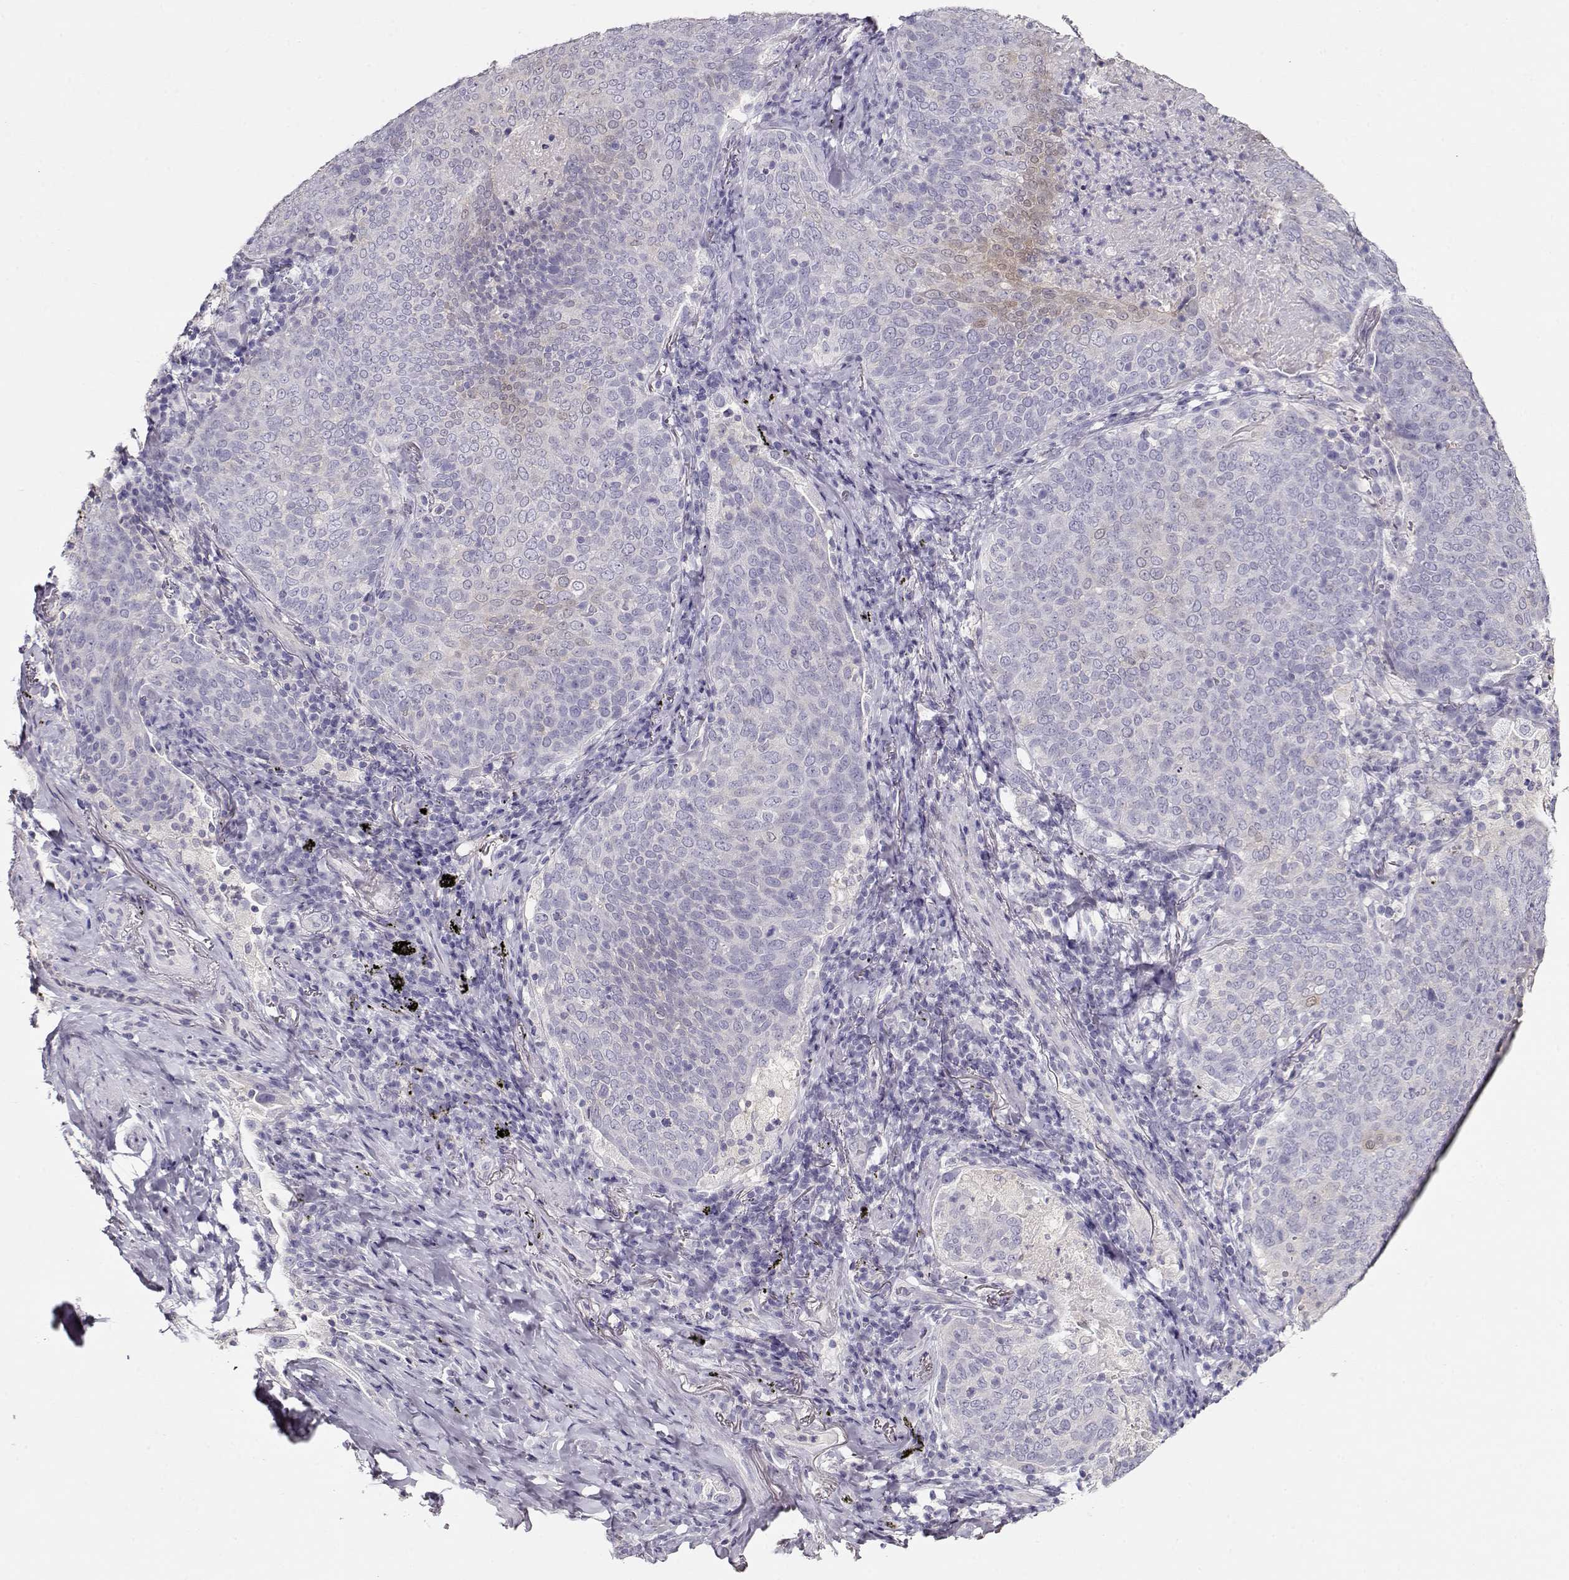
{"staining": {"intensity": "negative", "quantity": "none", "location": "none"}, "tissue": "lung cancer", "cell_type": "Tumor cells", "image_type": "cancer", "snomed": [{"axis": "morphology", "description": "Squamous cell carcinoma, NOS"}, {"axis": "topography", "description": "Lung"}], "caption": "Tumor cells show no significant protein staining in lung cancer.", "gene": "NDRG4", "patient": {"sex": "male", "age": 82}}